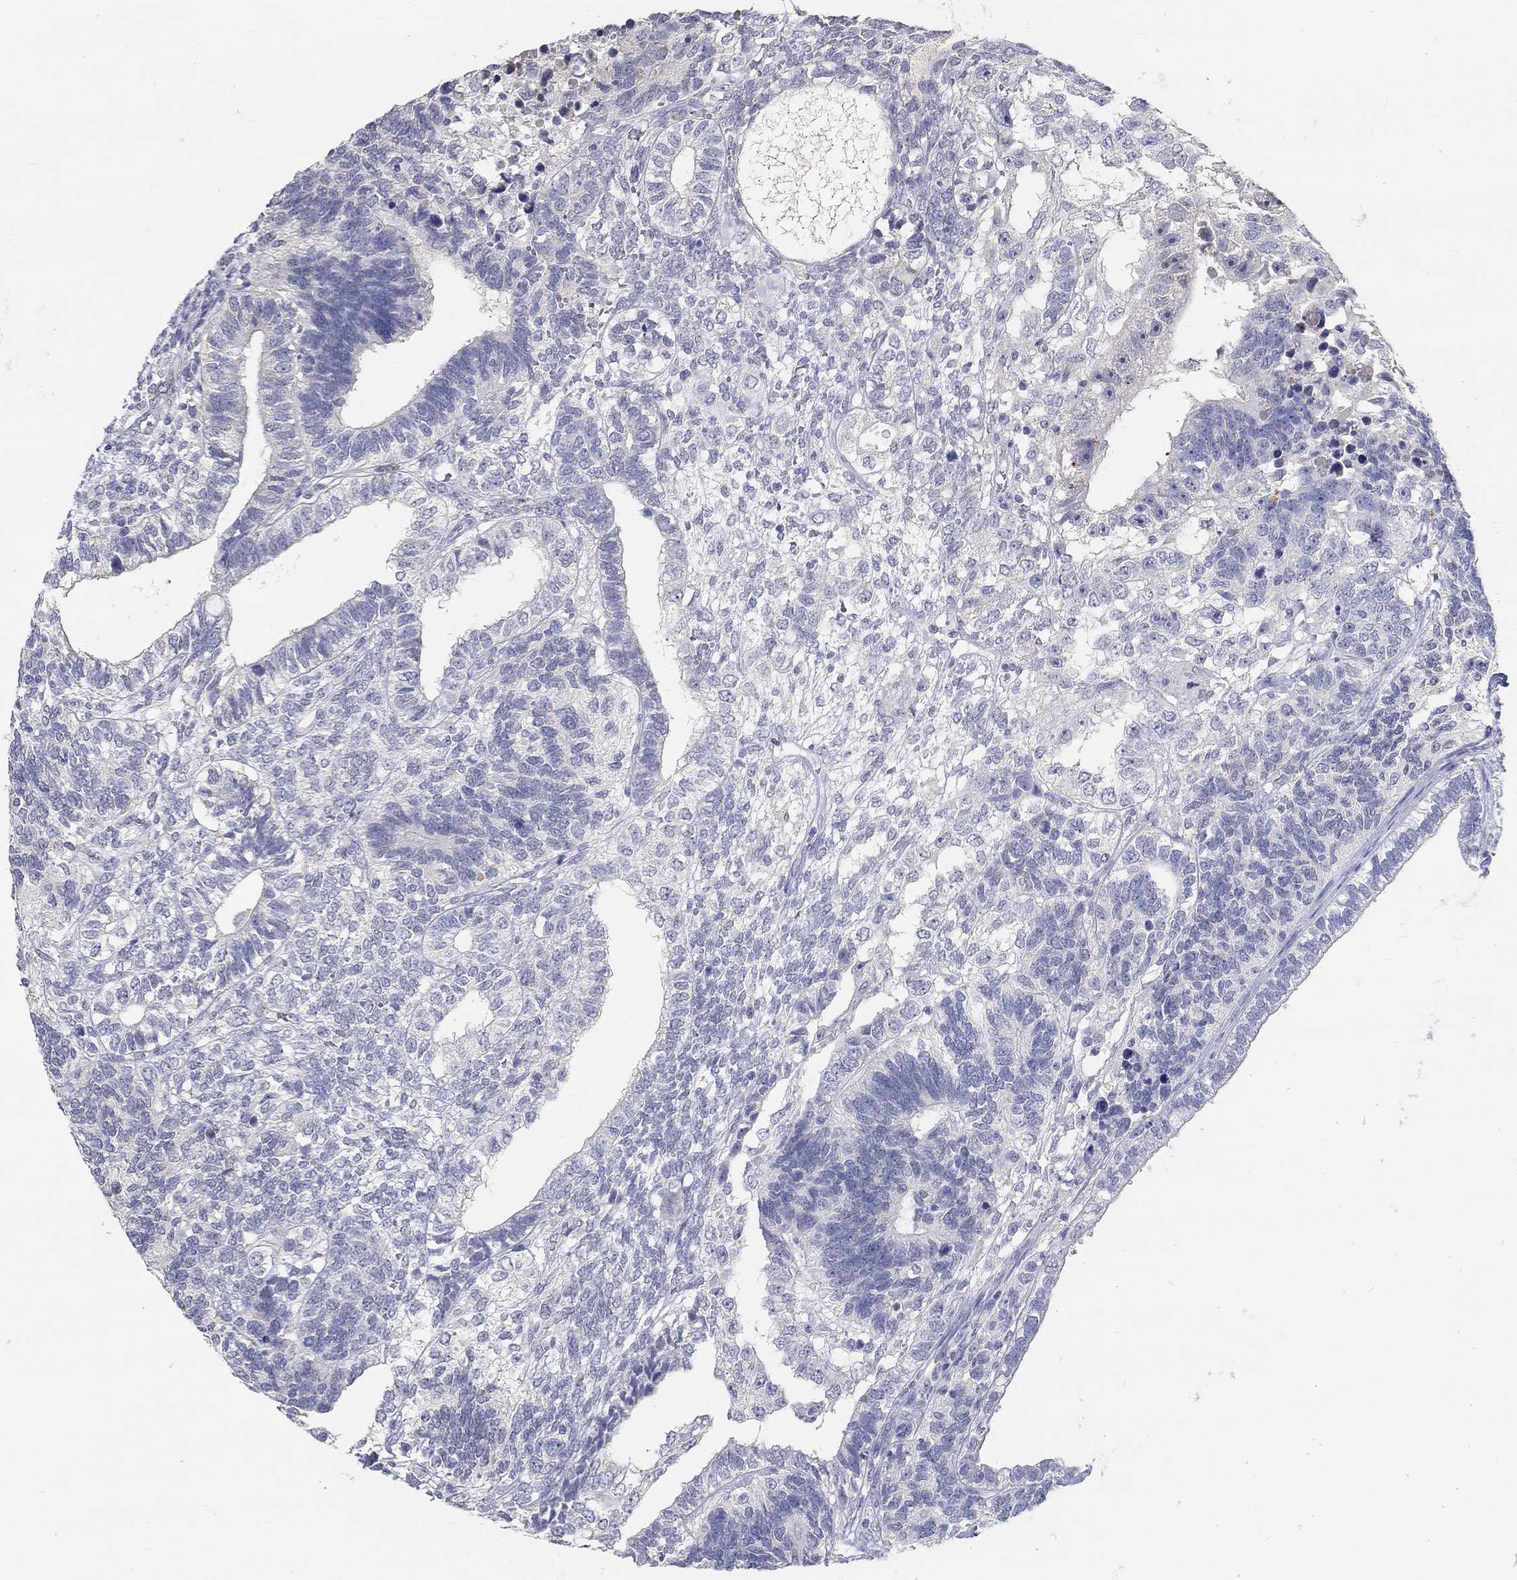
{"staining": {"intensity": "moderate", "quantity": "<25%", "location": "cytoplasmic/membranous"}, "tissue": "testis cancer", "cell_type": "Tumor cells", "image_type": "cancer", "snomed": [{"axis": "morphology", "description": "Seminoma, NOS"}, {"axis": "morphology", "description": "Carcinoma, Embryonal, NOS"}, {"axis": "topography", "description": "Testis"}], "caption": "The immunohistochemical stain highlights moderate cytoplasmic/membranous positivity in tumor cells of testis cancer tissue. (DAB (3,3'-diaminobenzidine) IHC, brown staining for protein, blue staining for nuclei).", "gene": "FGF2", "patient": {"sex": "male", "age": 41}}